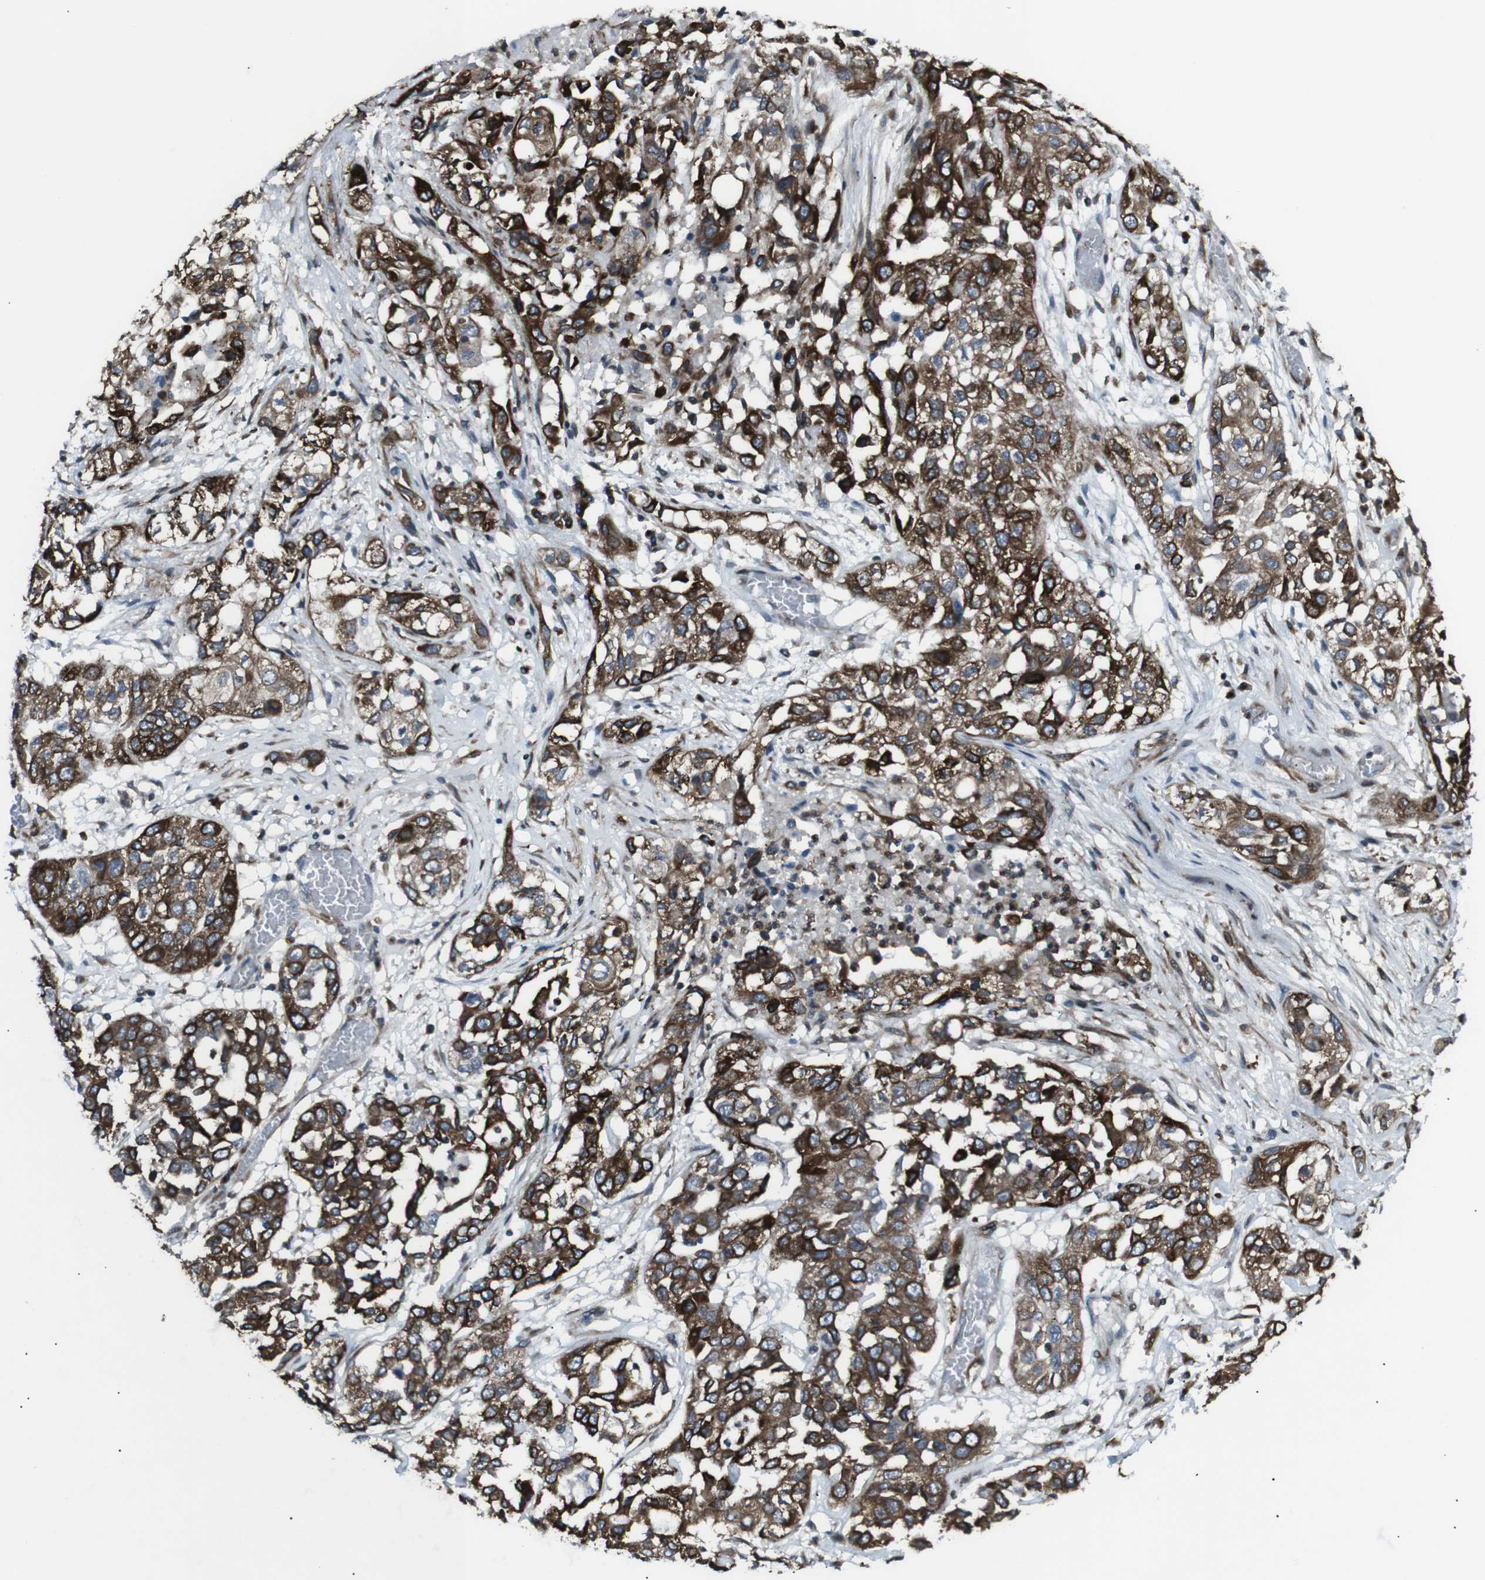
{"staining": {"intensity": "strong", "quantity": ">75%", "location": "cytoplasmic/membranous"}, "tissue": "lung cancer", "cell_type": "Tumor cells", "image_type": "cancer", "snomed": [{"axis": "morphology", "description": "Squamous cell carcinoma, NOS"}, {"axis": "topography", "description": "Lung"}], "caption": "Human squamous cell carcinoma (lung) stained with a protein marker demonstrates strong staining in tumor cells.", "gene": "LNPK", "patient": {"sex": "male", "age": 71}}